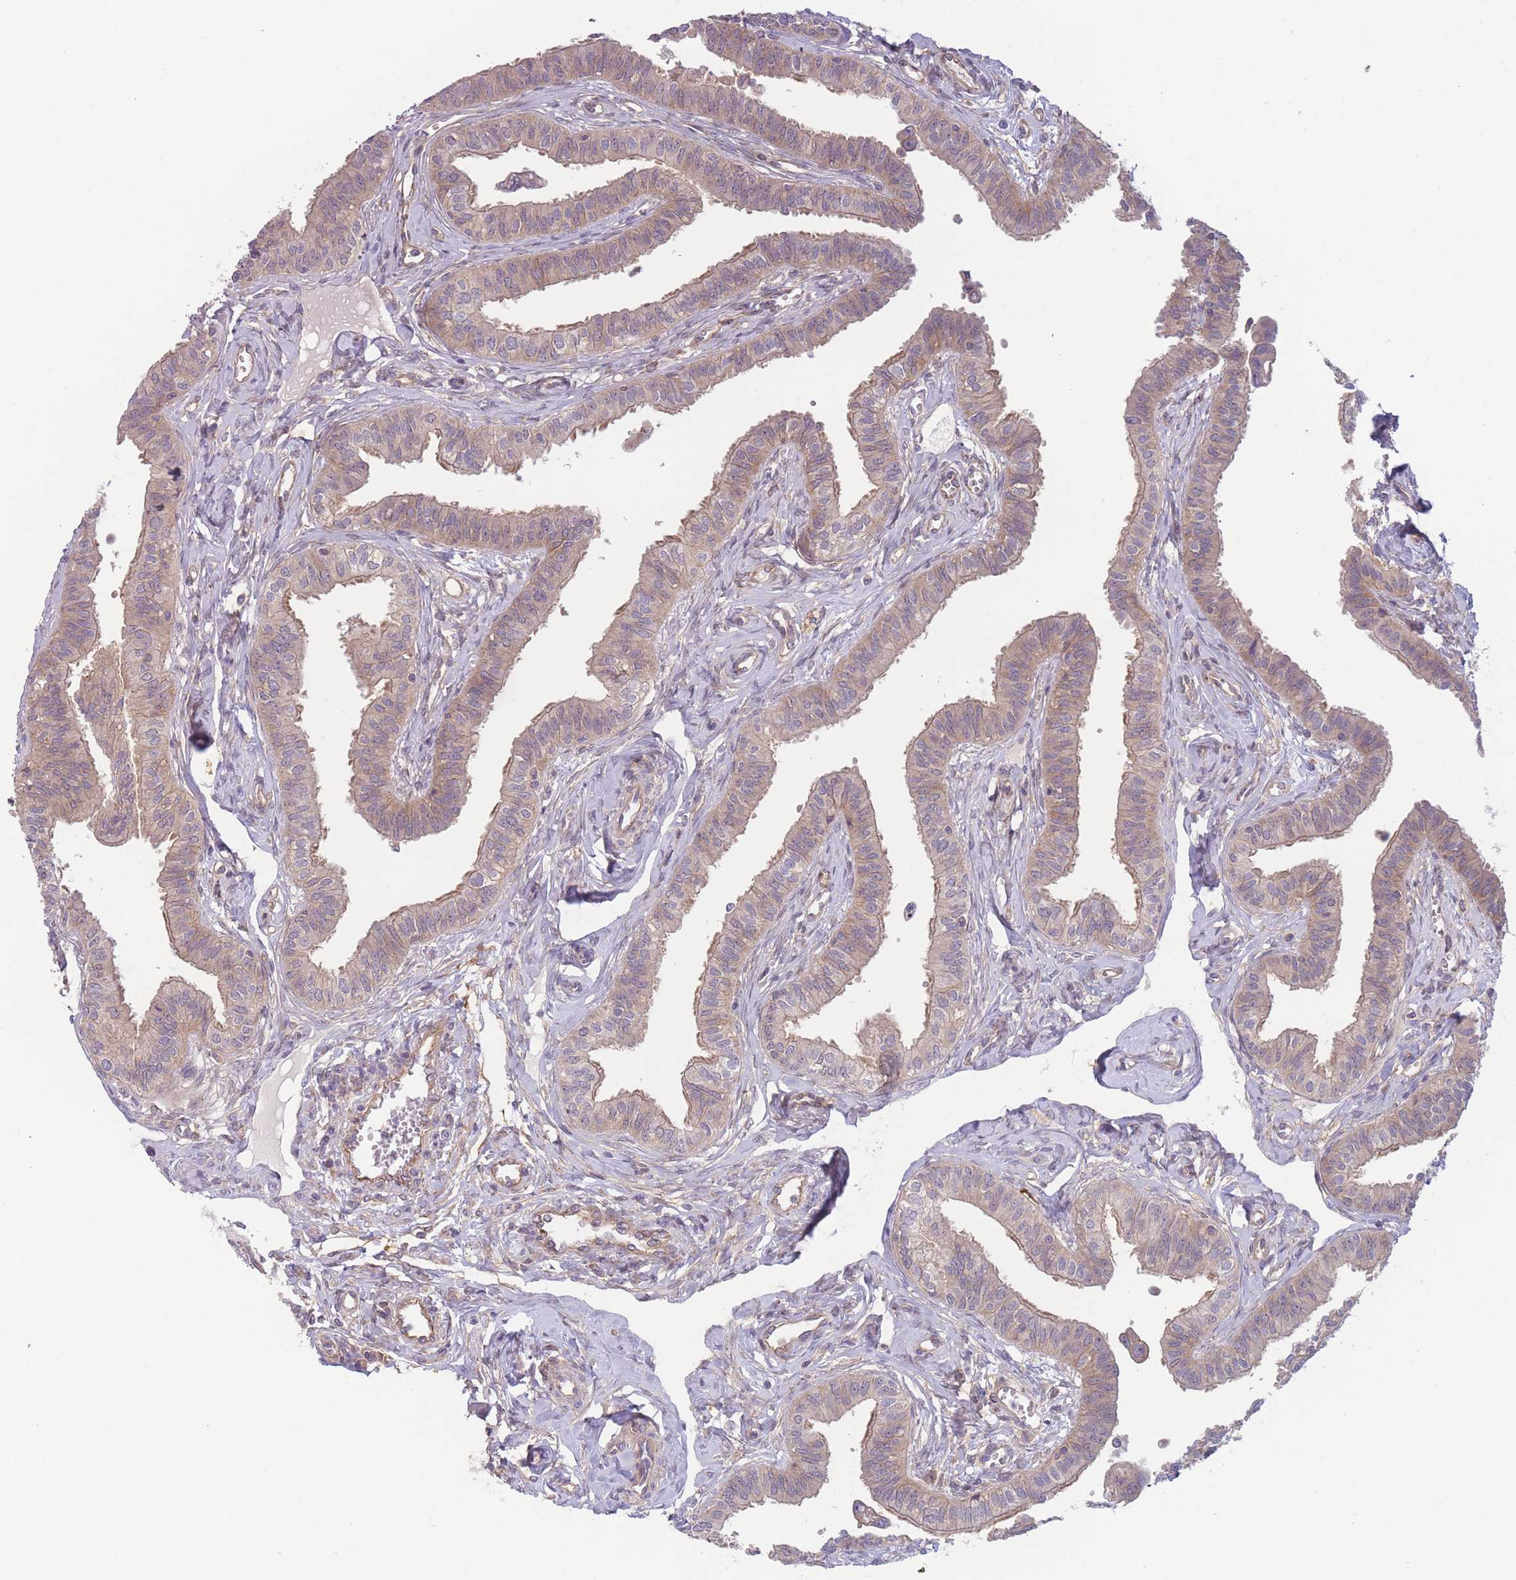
{"staining": {"intensity": "moderate", "quantity": ">75%", "location": "cytoplasmic/membranous"}, "tissue": "fallopian tube", "cell_type": "Glandular cells", "image_type": "normal", "snomed": [{"axis": "morphology", "description": "Normal tissue, NOS"}, {"axis": "morphology", "description": "Carcinoma, NOS"}, {"axis": "topography", "description": "Fallopian tube"}, {"axis": "topography", "description": "Ovary"}], "caption": "The micrograph exhibits staining of benign fallopian tube, revealing moderate cytoplasmic/membranous protein staining (brown color) within glandular cells. Nuclei are stained in blue.", "gene": "WDR93", "patient": {"sex": "female", "age": 59}}